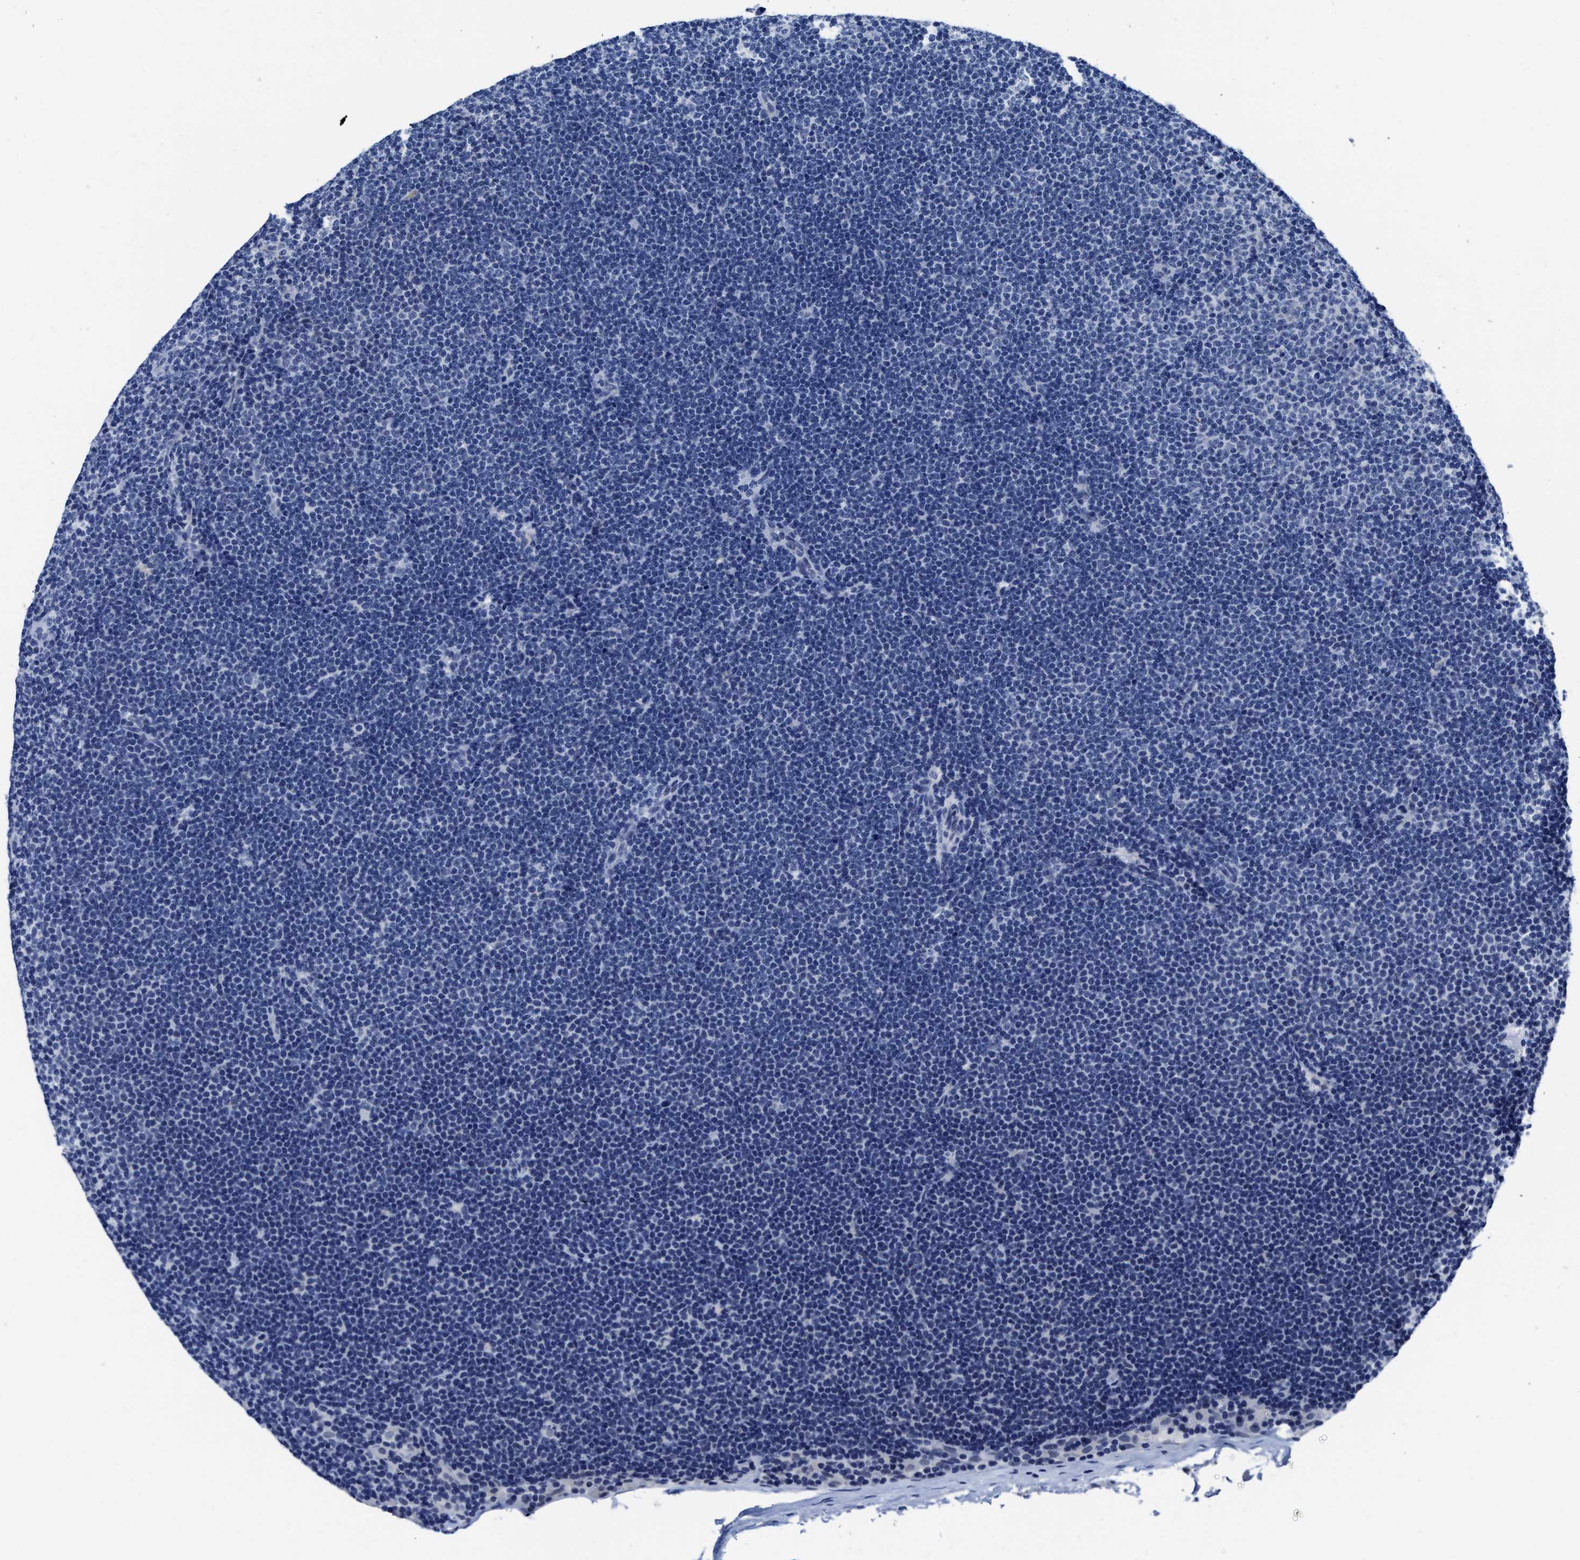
{"staining": {"intensity": "negative", "quantity": "none", "location": "none"}, "tissue": "lymphoma", "cell_type": "Tumor cells", "image_type": "cancer", "snomed": [{"axis": "morphology", "description": "Malignant lymphoma, non-Hodgkin's type, Low grade"}, {"axis": "topography", "description": "Lymph node"}], "caption": "Lymphoma stained for a protein using immunohistochemistry demonstrates no positivity tumor cells.", "gene": "HOOK1", "patient": {"sex": "female", "age": 53}}